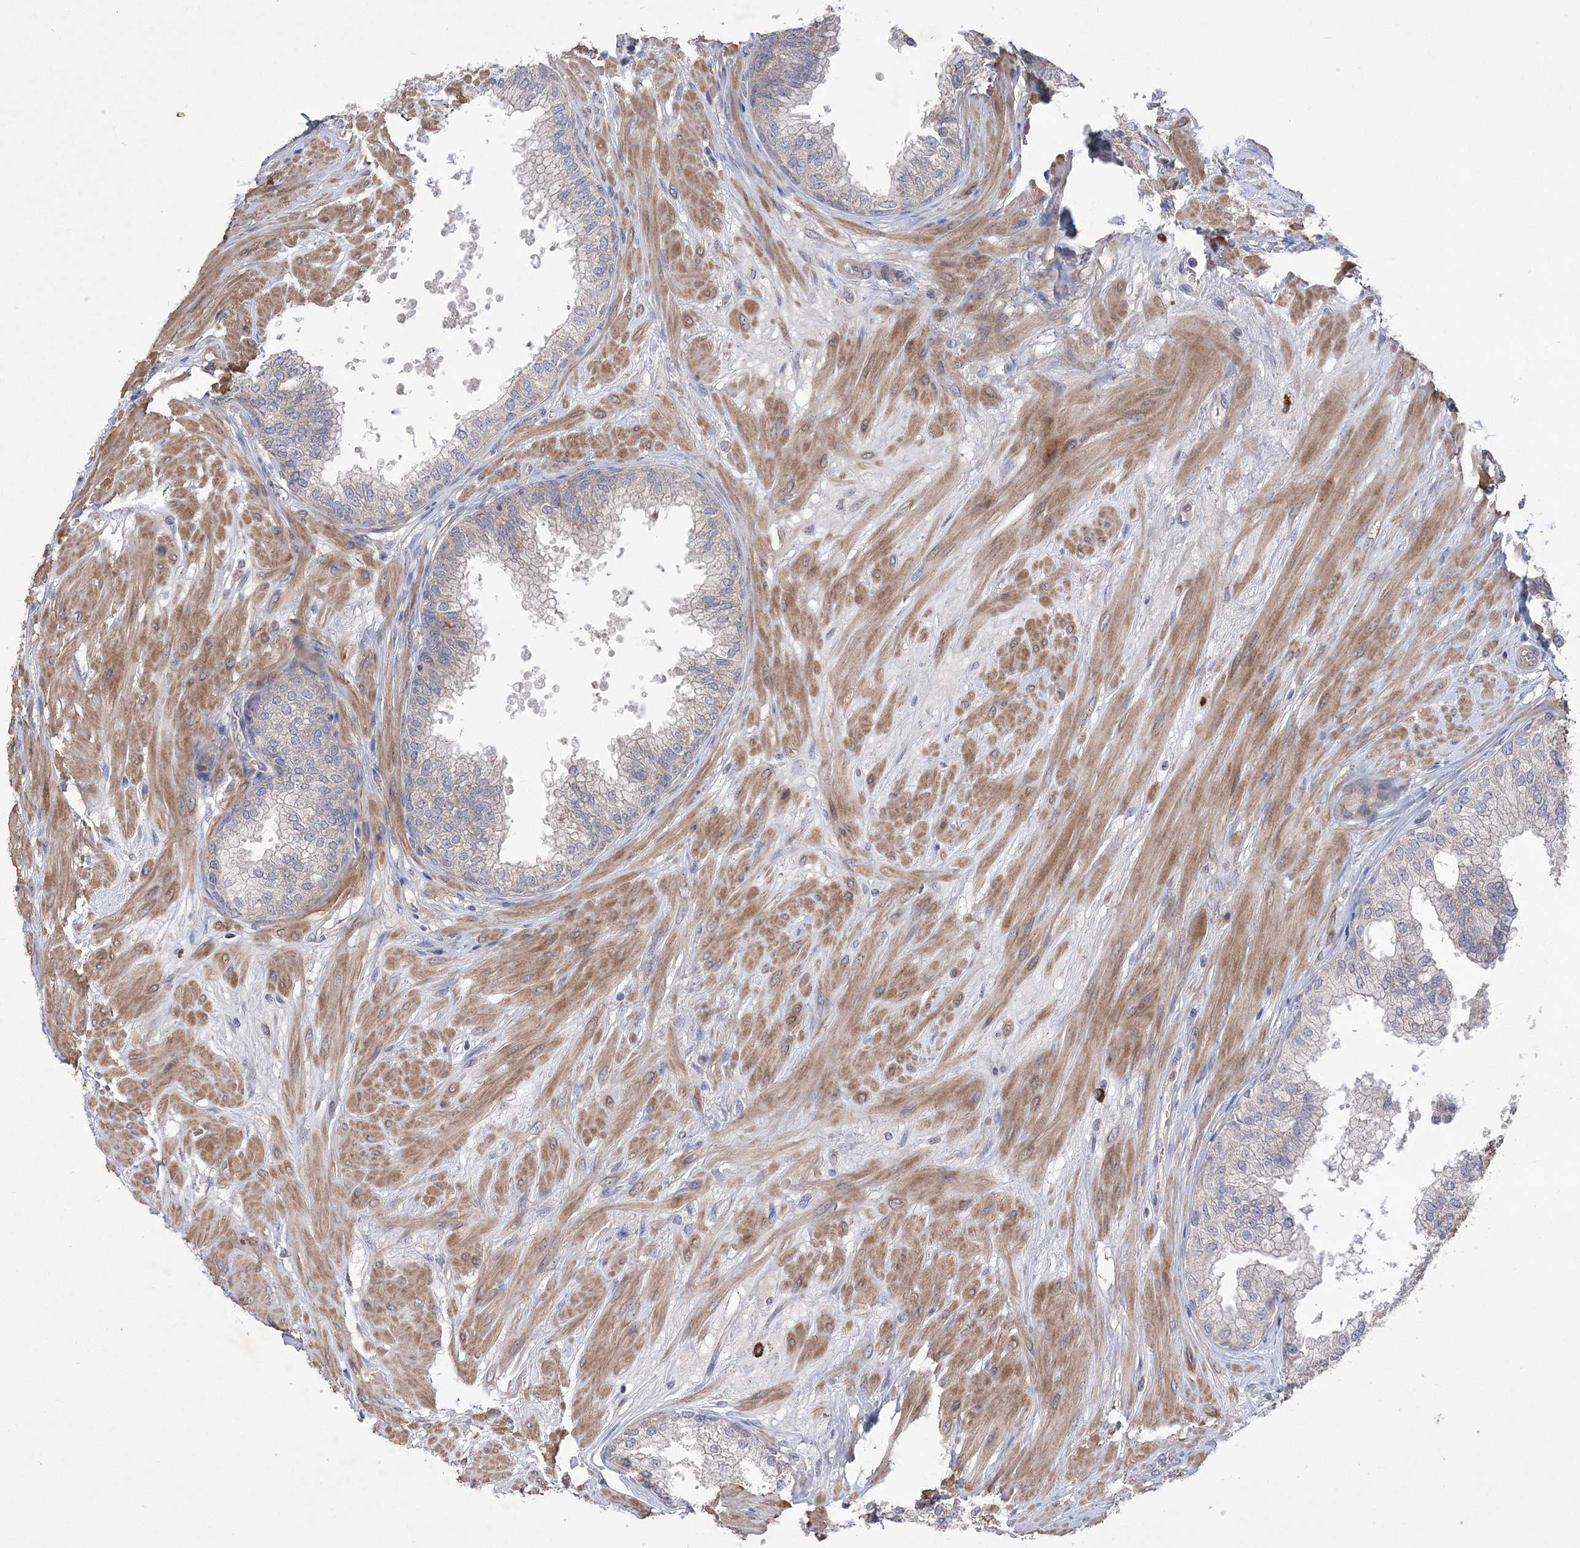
{"staining": {"intensity": "weak", "quantity": "<25%", "location": "cytoplasmic/membranous"}, "tissue": "prostate", "cell_type": "Glandular cells", "image_type": "normal", "snomed": [{"axis": "morphology", "description": "Normal tissue, NOS"}, {"axis": "topography", "description": "Prostate"}], "caption": "An image of human prostate is negative for staining in glandular cells. The staining is performed using DAB brown chromogen with nuclei counter-stained in using hematoxylin.", "gene": "MTRF1L", "patient": {"sex": "male", "age": 60}}